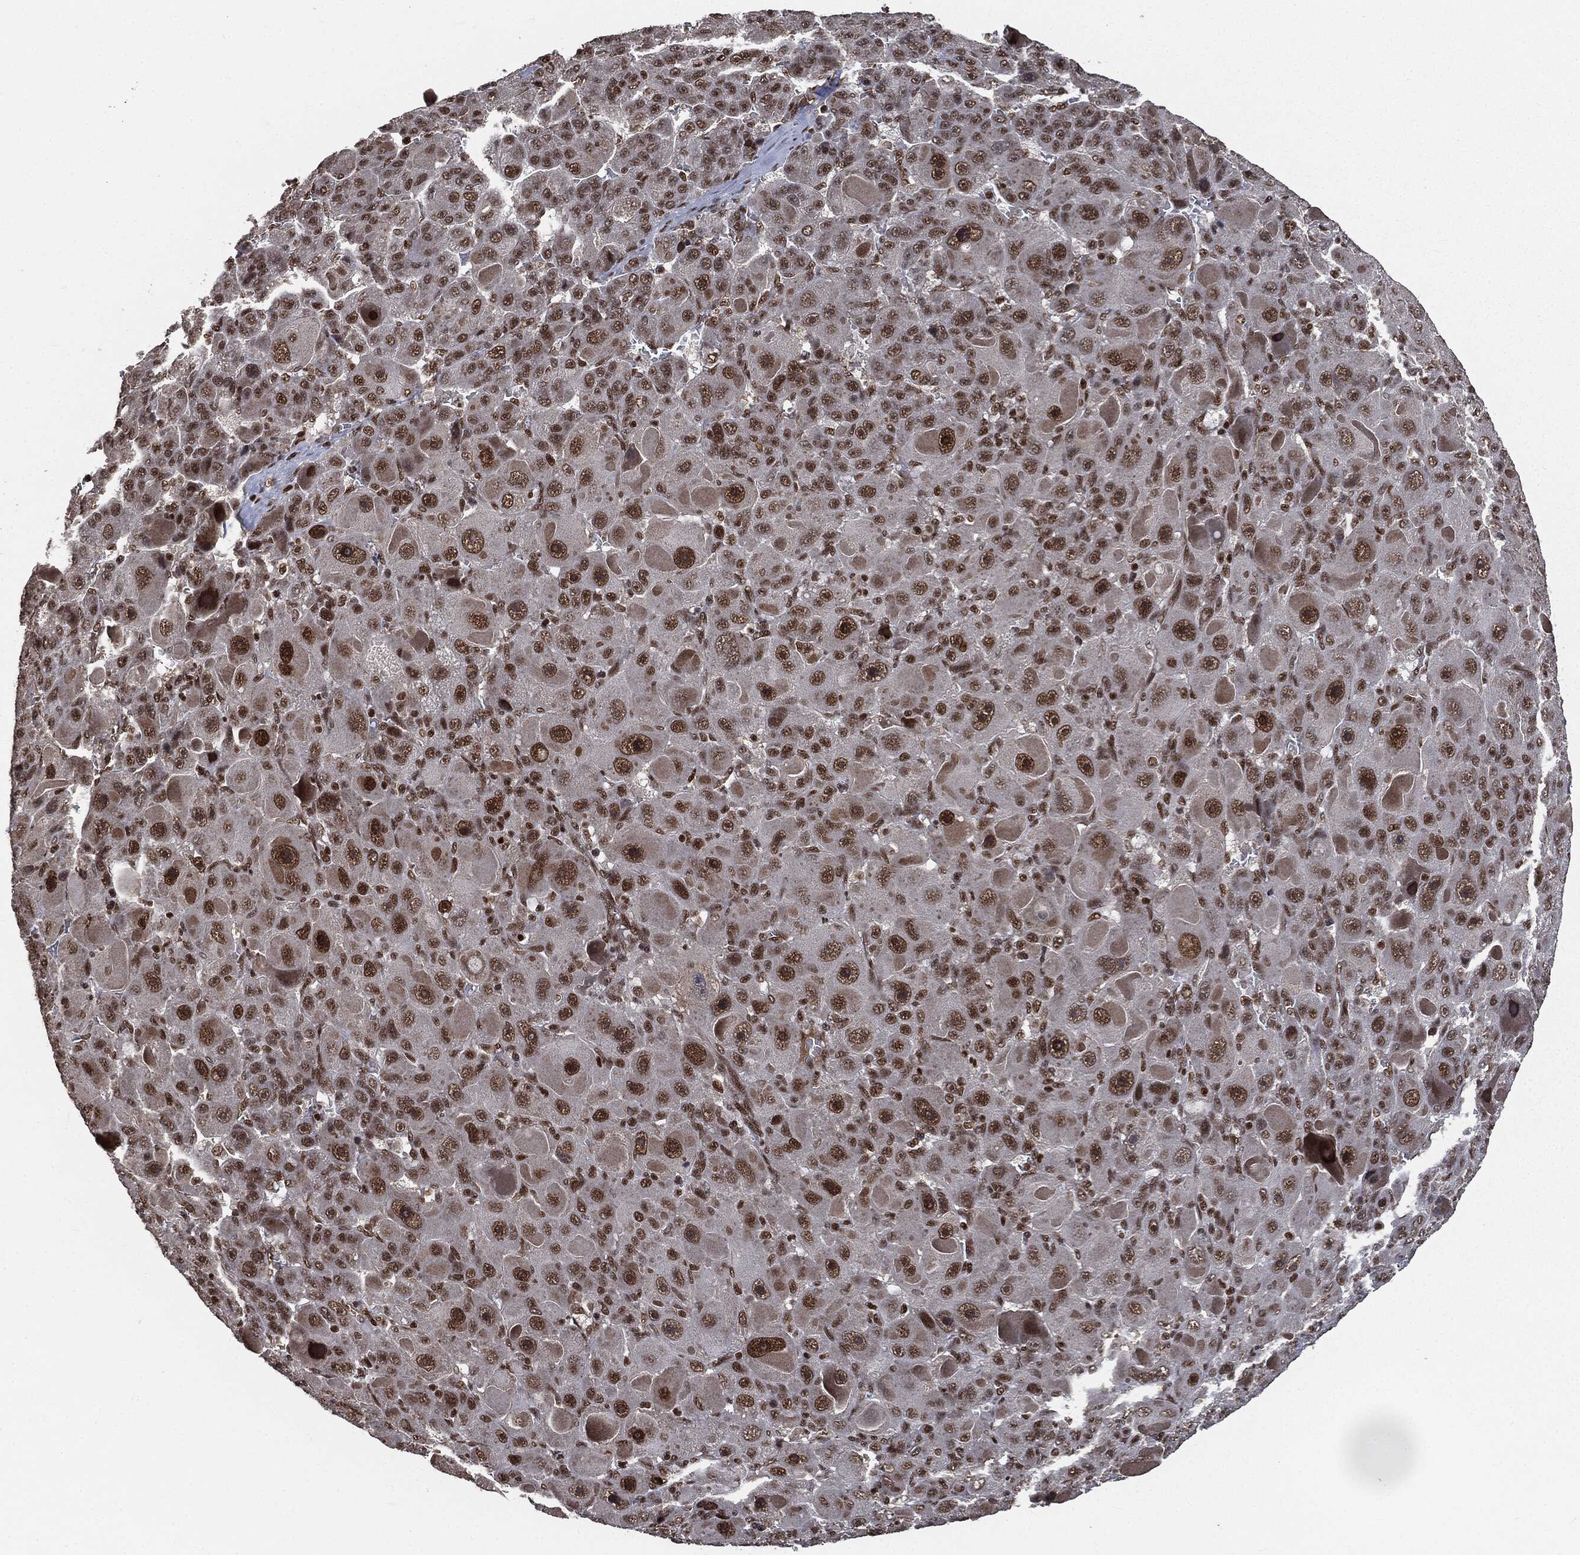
{"staining": {"intensity": "strong", "quantity": ">75%", "location": "nuclear"}, "tissue": "liver cancer", "cell_type": "Tumor cells", "image_type": "cancer", "snomed": [{"axis": "morphology", "description": "Carcinoma, Hepatocellular, NOS"}, {"axis": "topography", "description": "Liver"}], "caption": "Immunohistochemistry (IHC) of human liver cancer (hepatocellular carcinoma) exhibits high levels of strong nuclear positivity in approximately >75% of tumor cells.", "gene": "DPH2", "patient": {"sex": "male", "age": 76}}